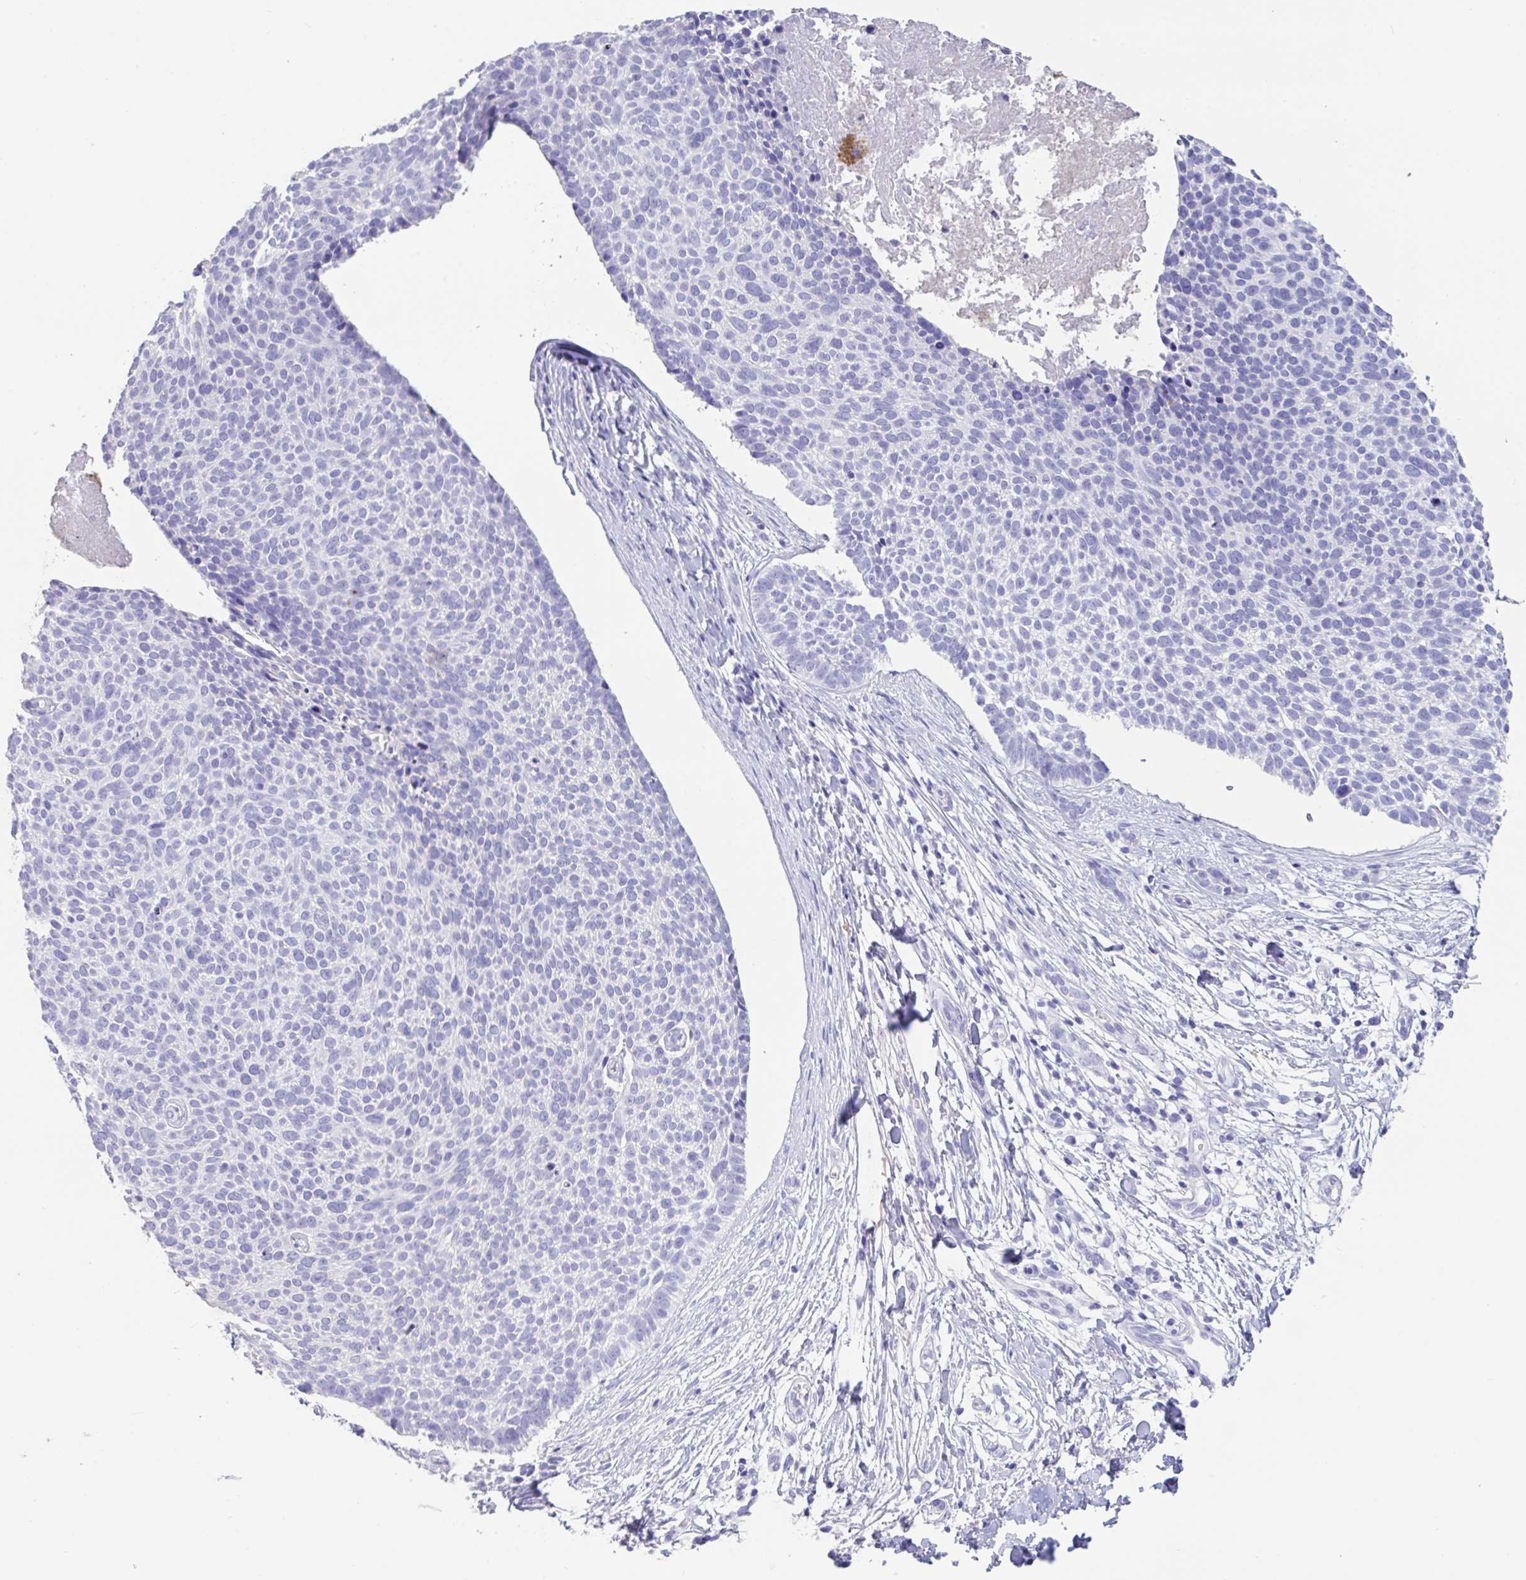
{"staining": {"intensity": "negative", "quantity": "none", "location": "none"}, "tissue": "skin cancer", "cell_type": "Tumor cells", "image_type": "cancer", "snomed": [{"axis": "morphology", "description": "Basal cell carcinoma"}, {"axis": "topography", "description": "Skin"}, {"axis": "topography", "description": "Skin of back"}], "caption": "DAB immunohistochemical staining of human skin cancer (basal cell carcinoma) exhibits no significant staining in tumor cells. Brightfield microscopy of immunohistochemistry stained with DAB (brown) and hematoxylin (blue), captured at high magnification.", "gene": "TNNC1", "patient": {"sex": "male", "age": 81}}